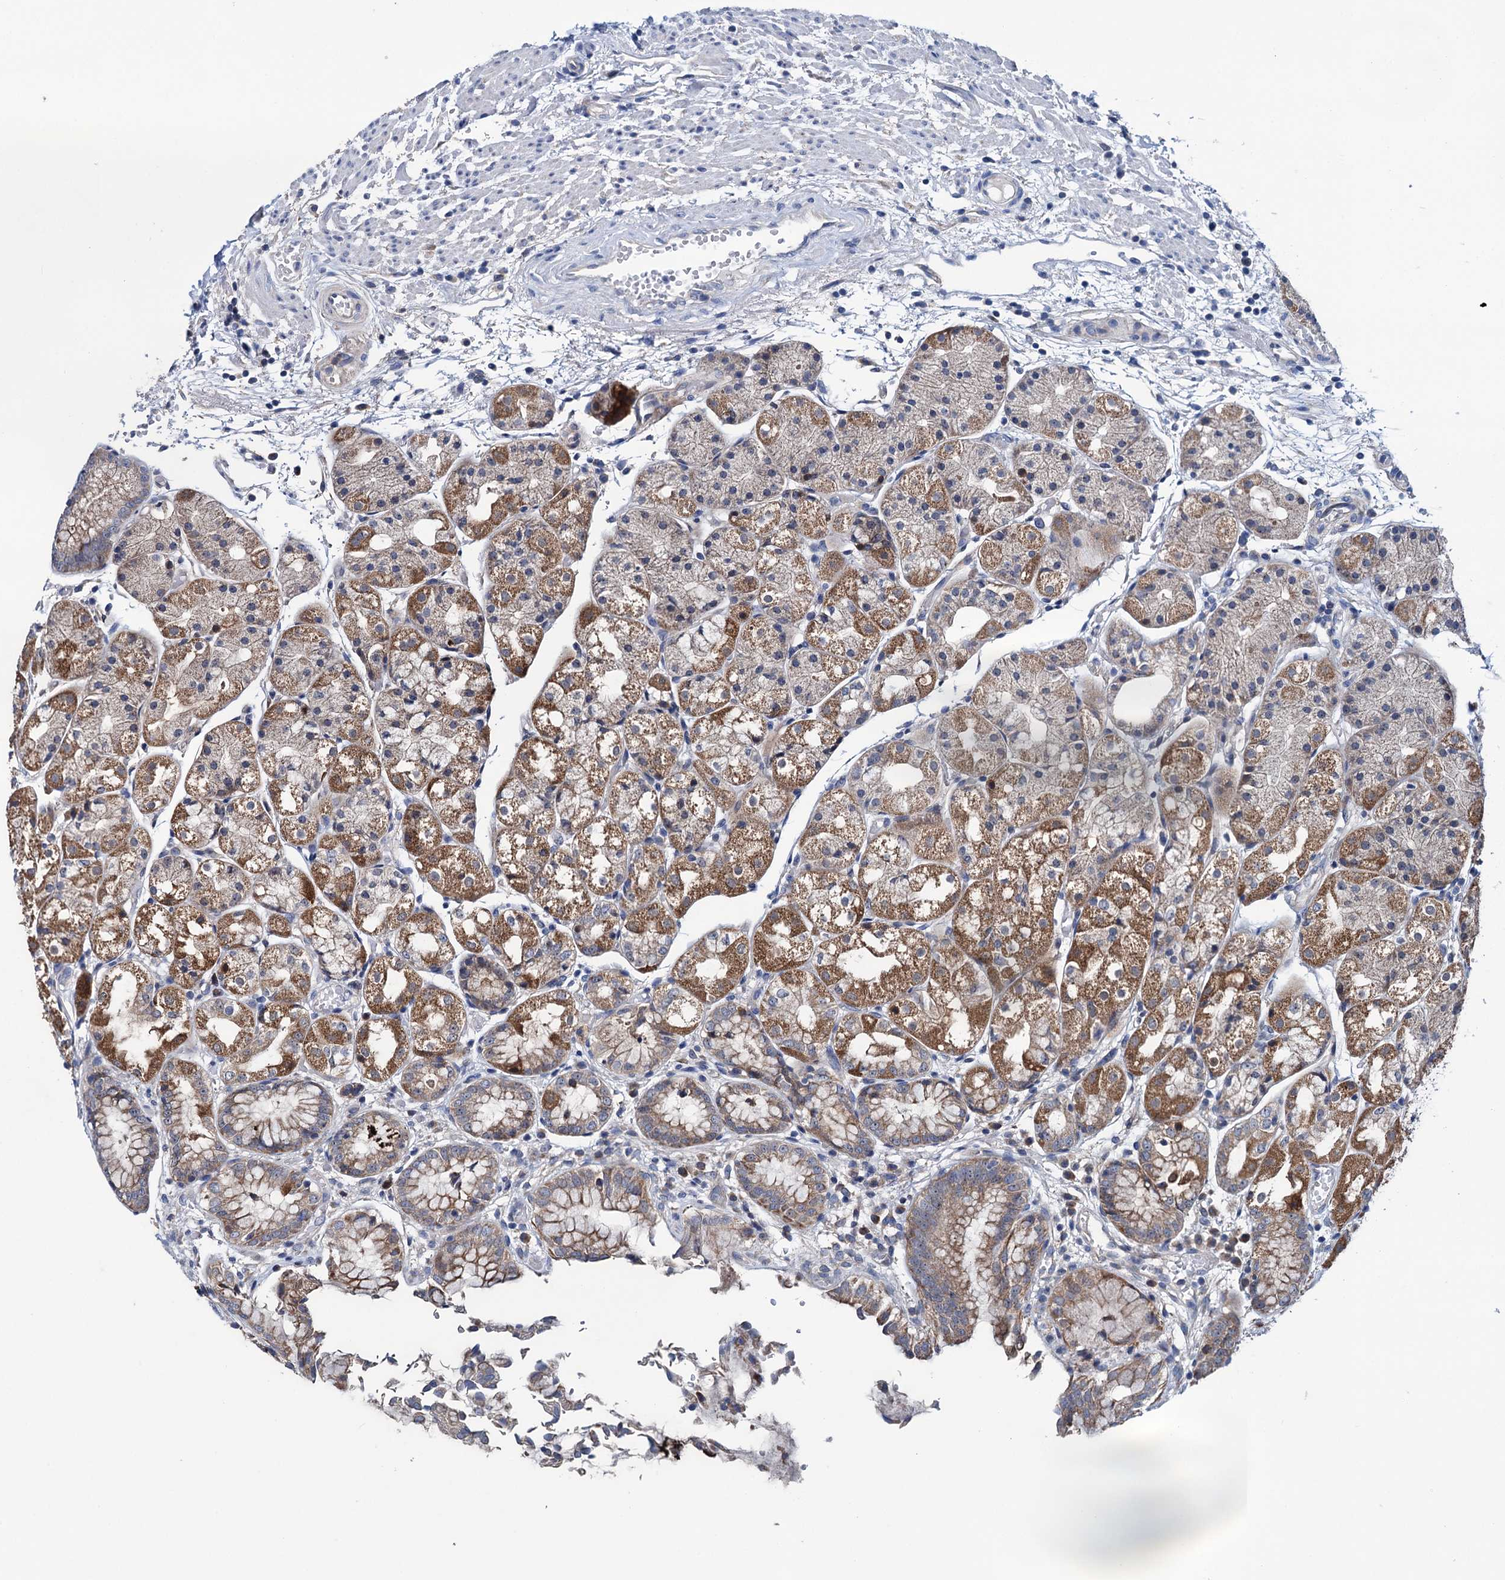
{"staining": {"intensity": "moderate", "quantity": "25%-75%", "location": "cytoplasmic/membranous"}, "tissue": "stomach", "cell_type": "Glandular cells", "image_type": "normal", "snomed": [{"axis": "morphology", "description": "Normal tissue, NOS"}, {"axis": "topography", "description": "Stomach, upper"}], "caption": "A photomicrograph of human stomach stained for a protein demonstrates moderate cytoplasmic/membranous brown staining in glandular cells.", "gene": "EYA4", "patient": {"sex": "male", "age": 72}}